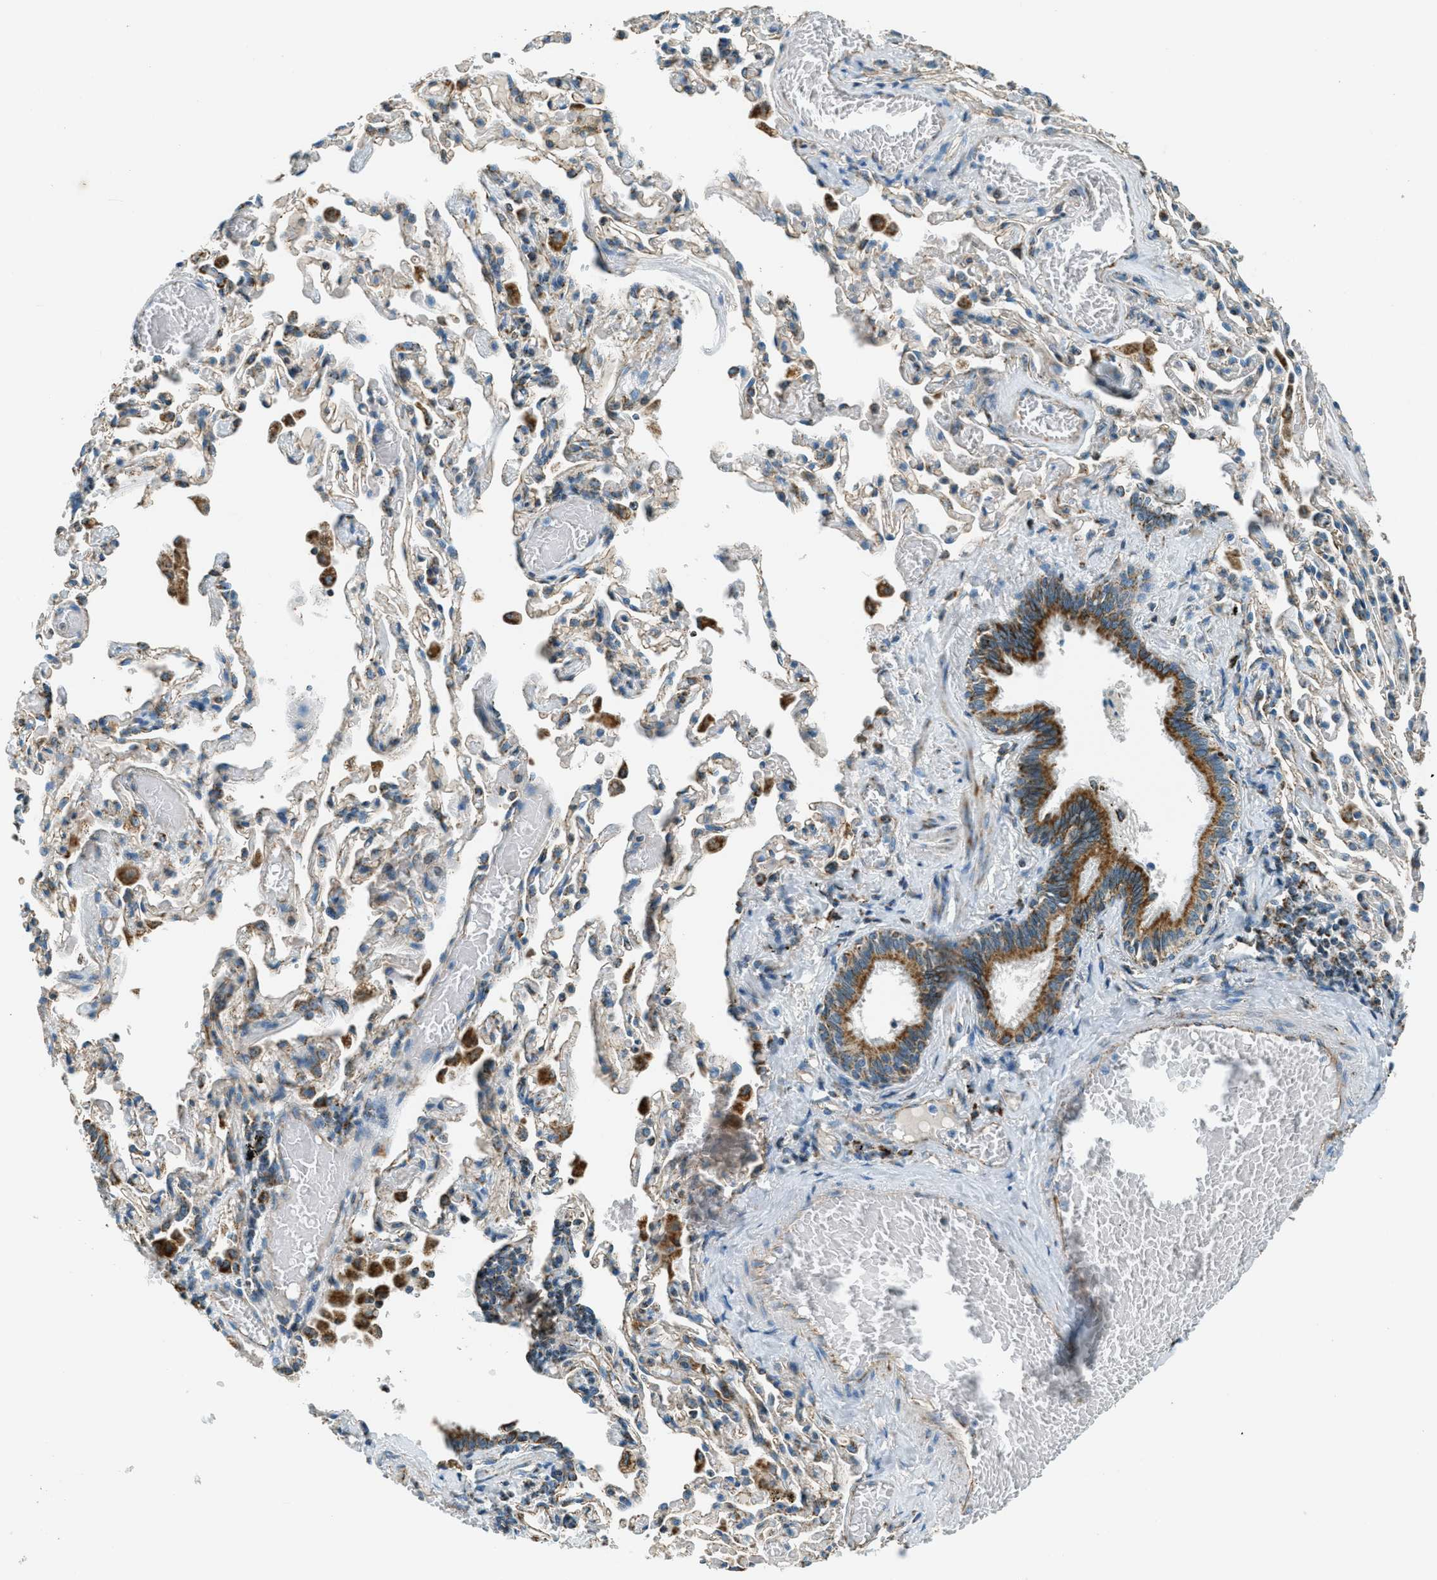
{"staining": {"intensity": "moderate", "quantity": ">75%", "location": "cytoplasmic/membranous"}, "tissue": "bronchus", "cell_type": "Respiratory epithelial cells", "image_type": "normal", "snomed": [{"axis": "morphology", "description": "Normal tissue, NOS"}, {"axis": "morphology", "description": "Inflammation, NOS"}, {"axis": "topography", "description": "Cartilage tissue"}, {"axis": "topography", "description": "Lung"}], "caption": "Immunohistochemical staining of unremarkable bronchus reveals medium levels of moderate cytoplasmic/membranous positivity in approximately >75% of respiratory epithelial cells.", "gene": "CHST15", "patient": {"sex": "male", "age": 71}}